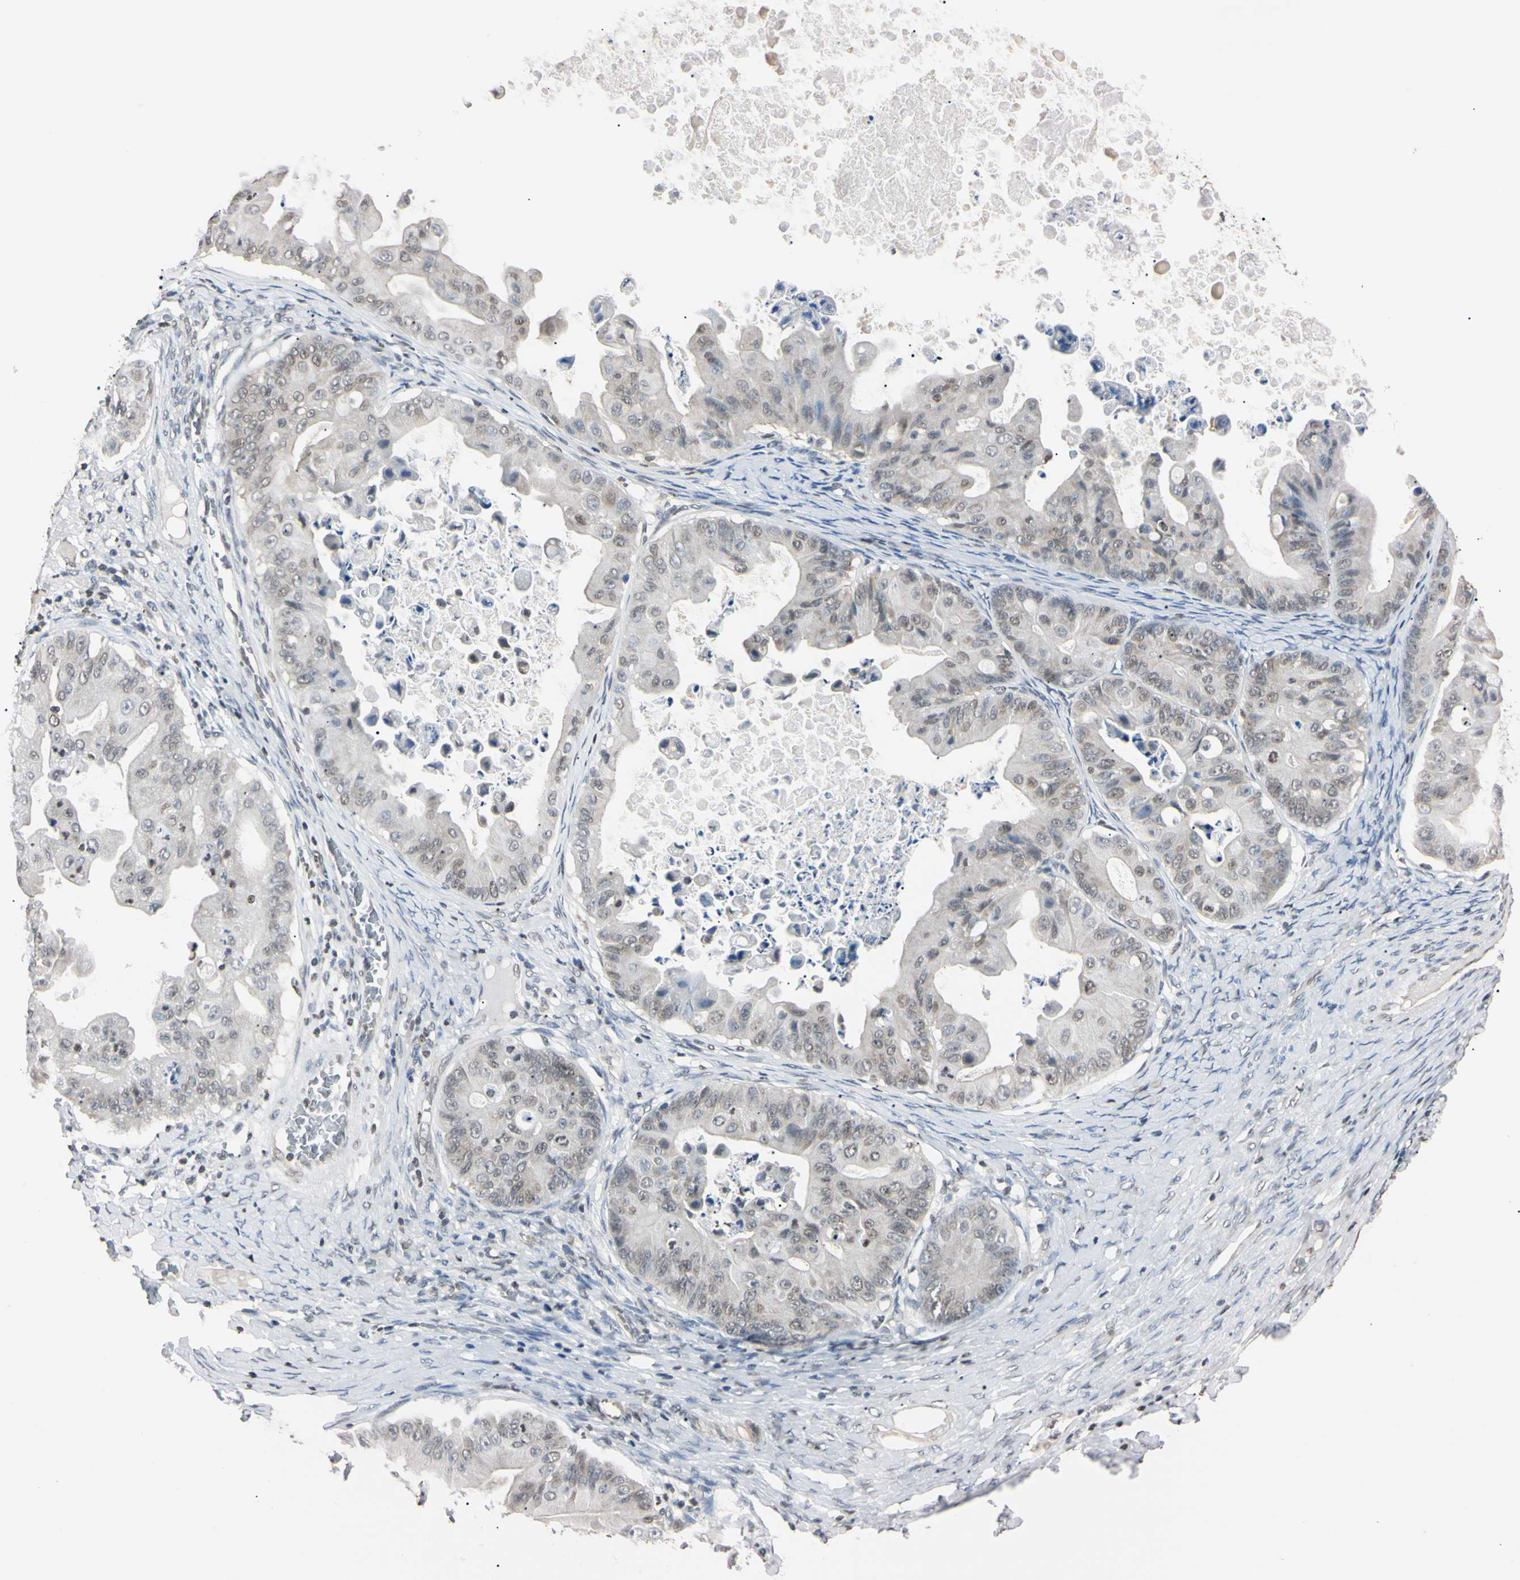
{"staining": {"intensity": "weak", "quantity": "25%-75%", "location": "nuclear"}, "tissue": "ovarian cancer", "cell_type": "Tumor cells", "image_type": "cancer", "snomed": [{"axis": "morphology", "description": "Cystadenocarcinoma, mucinous, NOS"}, {"axis": "topography", "description": "Ovary"}], "caption": "Brown immunohistochemical staining in human ovarian mucinous cystadenocarcinoma displays weak nuclear expression in about 25%-75% of tumor cells.", "gene": "CDC45", "patient": {"sex": "female", "age": 37}}